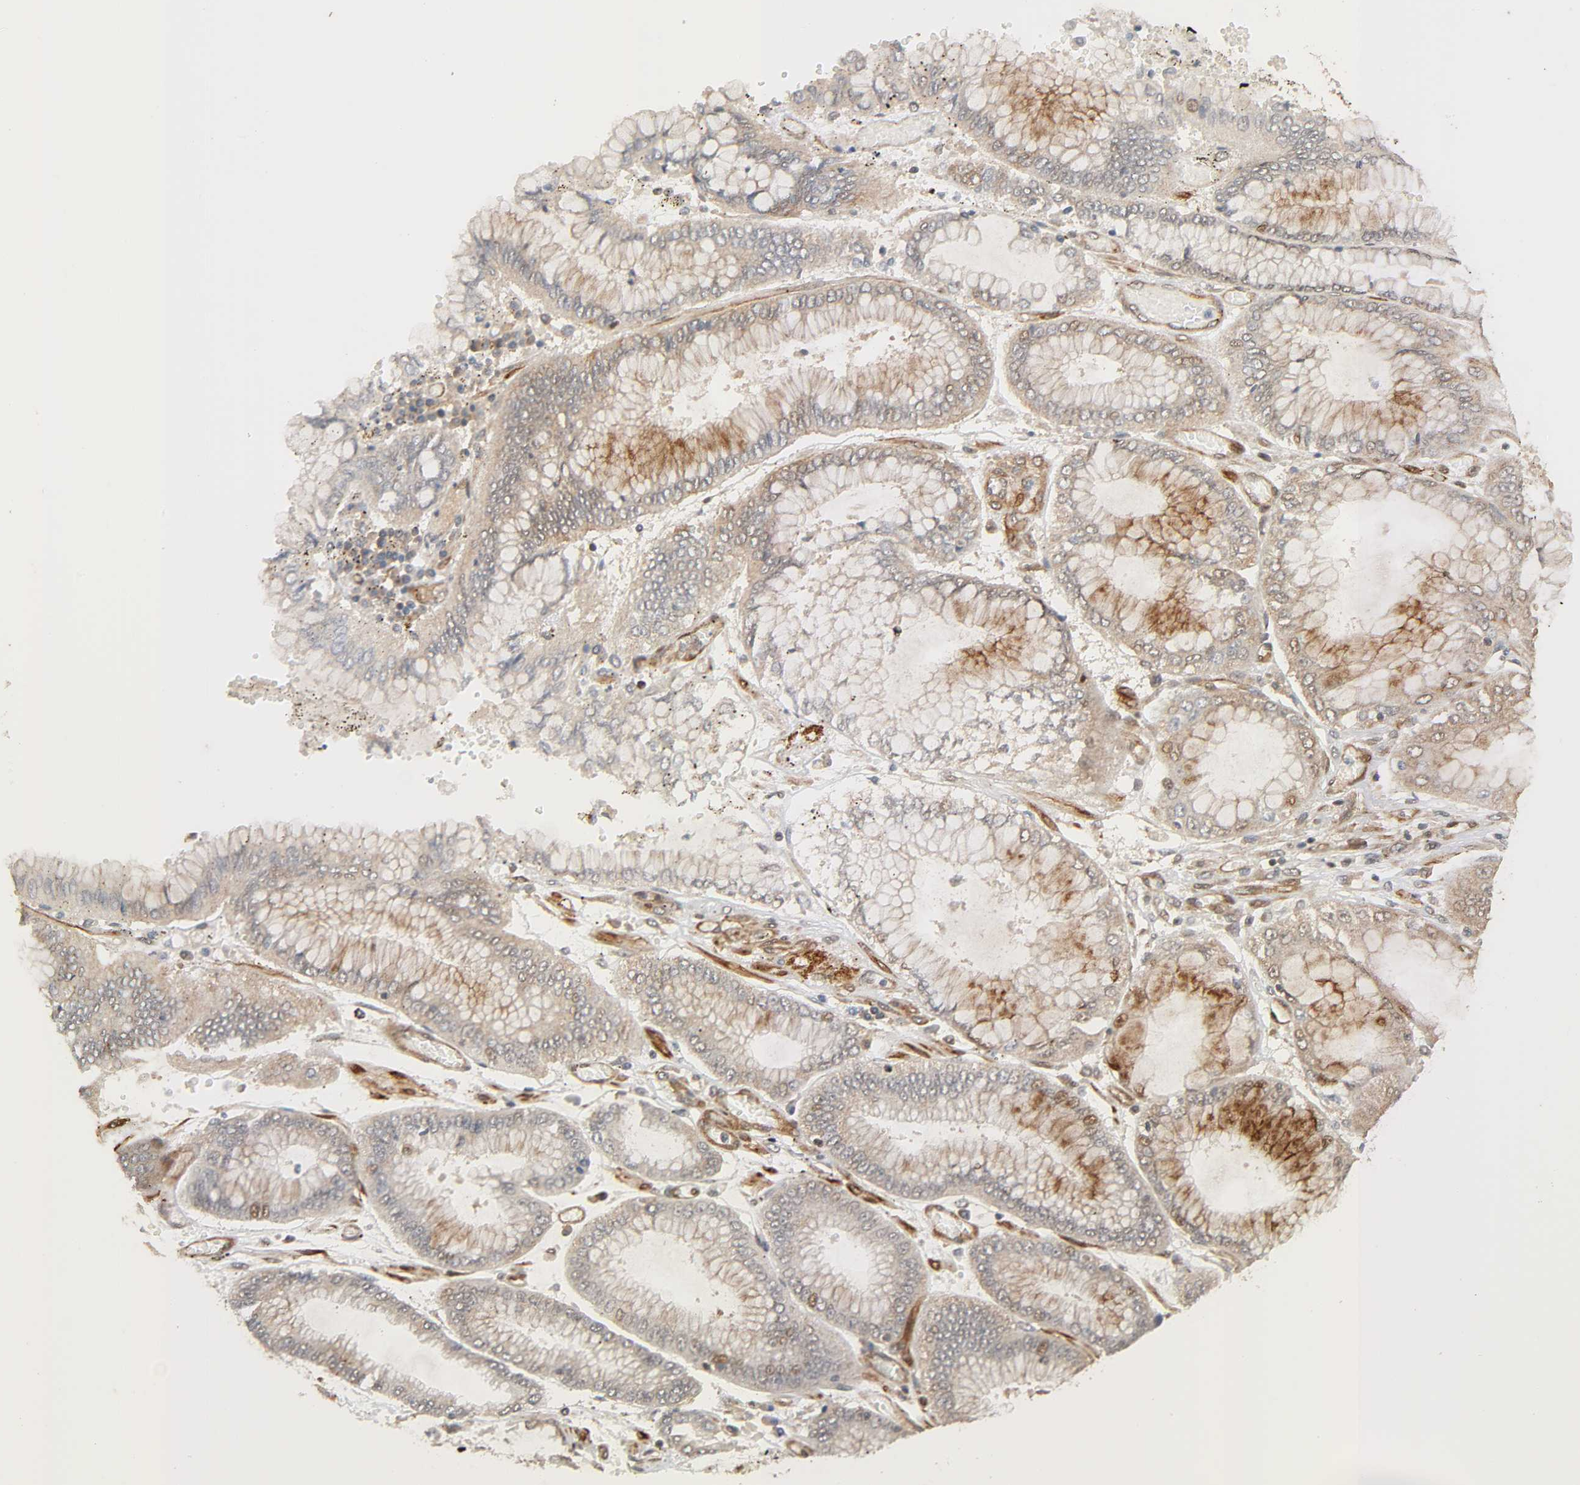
{"staining": {"intensity": "moderate", "quantity": ">75%", "location": "cytoplasmic/membranous,nuclear"}, "tissue": "stomach cancer", "cell_type": "Tumor cells", "image_type": "cancer", "snomed": [{"axis": "morphology", "description": "Normal tissue, NOS"}, {"axis": "morphology", "description": "Adenocarcinoma, NOS"}, {"axis": "topography", "description": "Stomach, upper"}, {"axis": "topography", "description": "Stomach"}], "caption": "Protein staining of stomach adenocarcinoma tissue reveals moderate cytoplasmic/membranous and nuclear staining in approximately >75% of tumor cells. Using DAB (brown) and hematoxylin (blue) stains, captured at high magnification using brightfield microscopy.", "gene": "NEMF", "patient": {"sex": "male", "age": 76}}